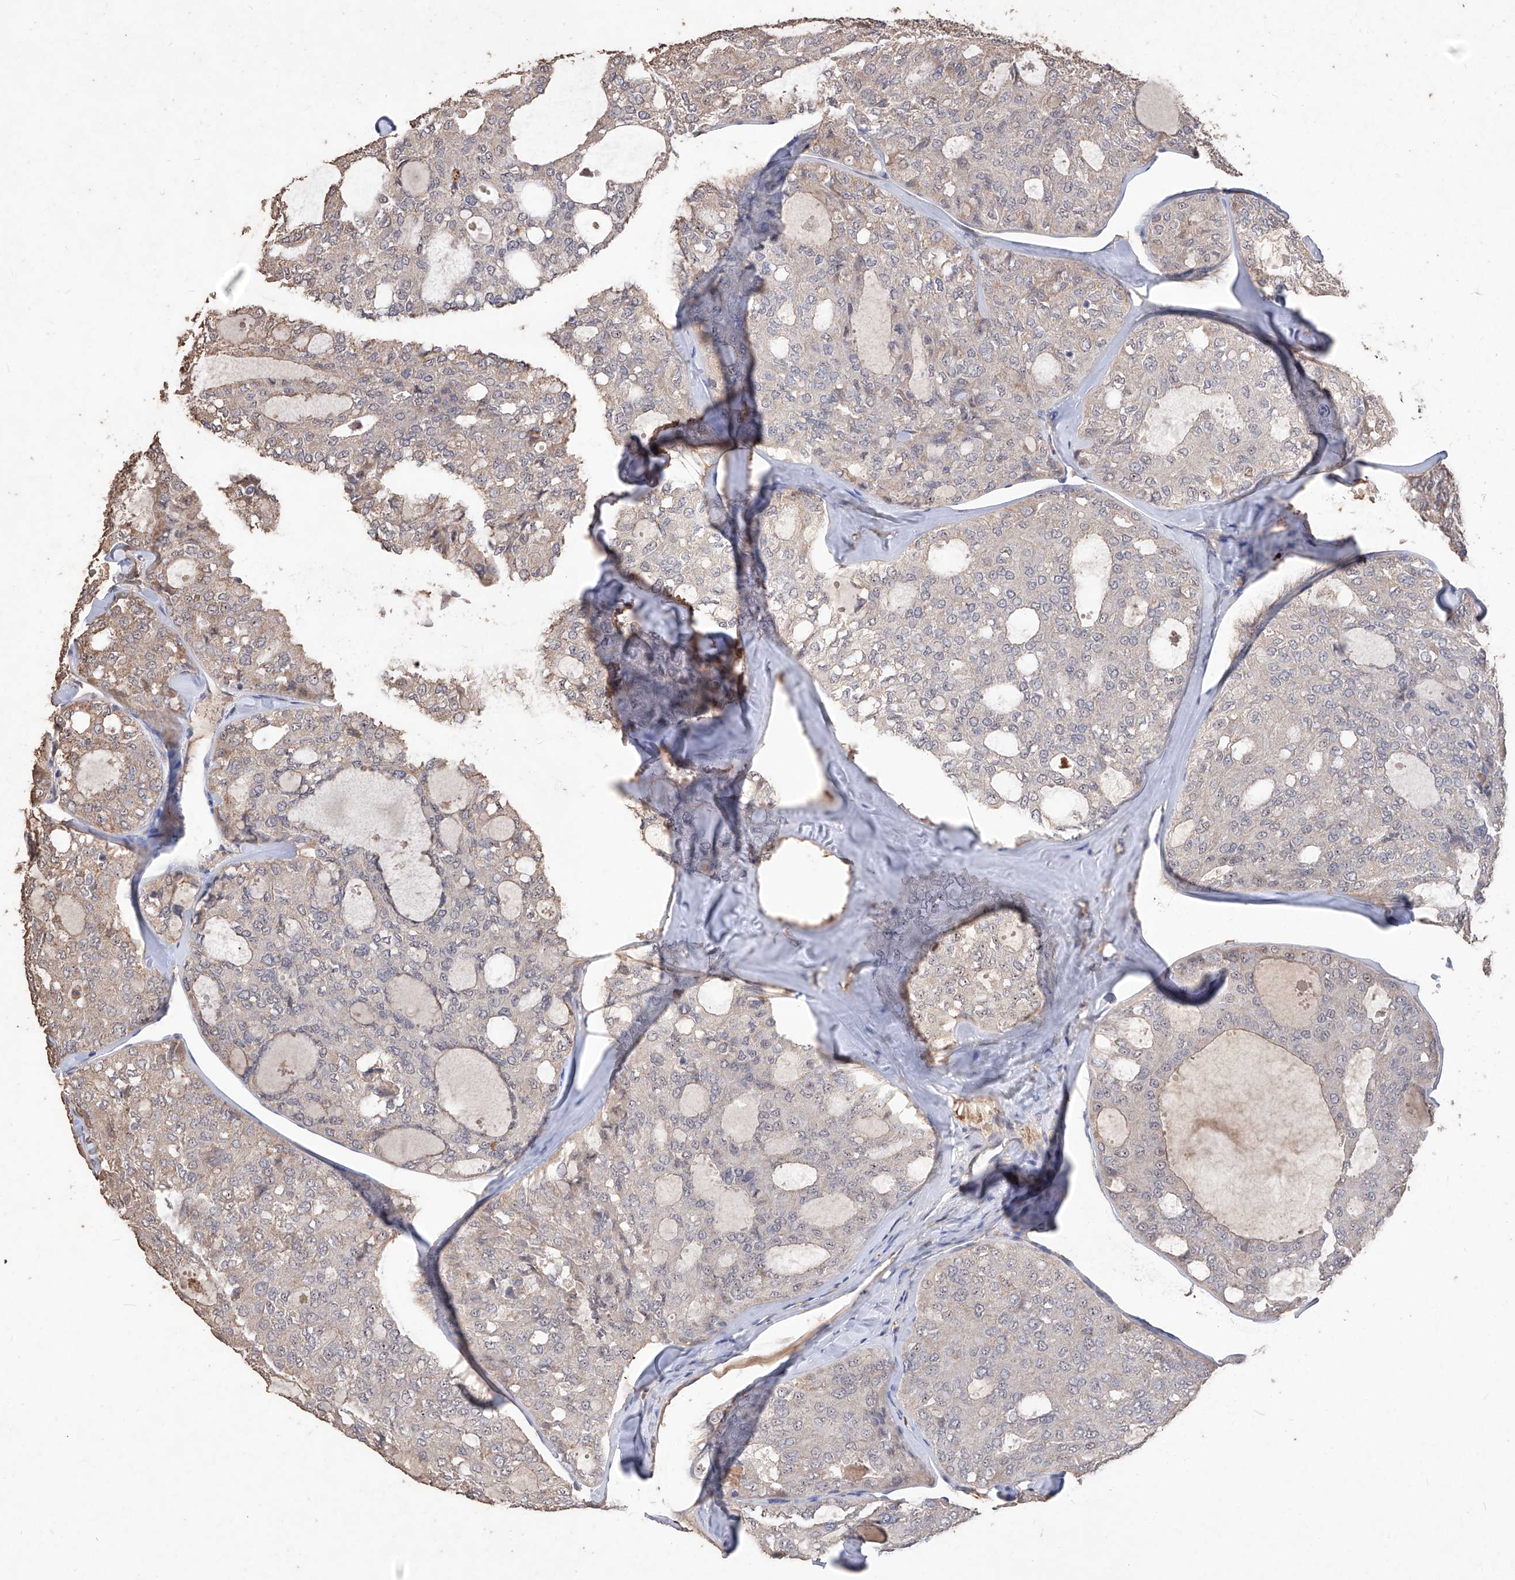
{"staining": {"intensity": "weak", "quantity": "<25%", "location": "cytoplasmic/membranous"}, "tissue": "thyroid cancer", "cell_type": "Tumor cells", "image_type": "cancer", "snomed": [{"axis": "morphology", "description": "Follicular adenoma carcinoma, NOS"}, {"axis": "topography", "description": "Thyroid gland"}], "caption": "Thyroid cancer stained for a protein using IHC demonstrates no positivity tumor cells.", "gene": "EML1", "patient": {"sex": "male", "age": 75}}